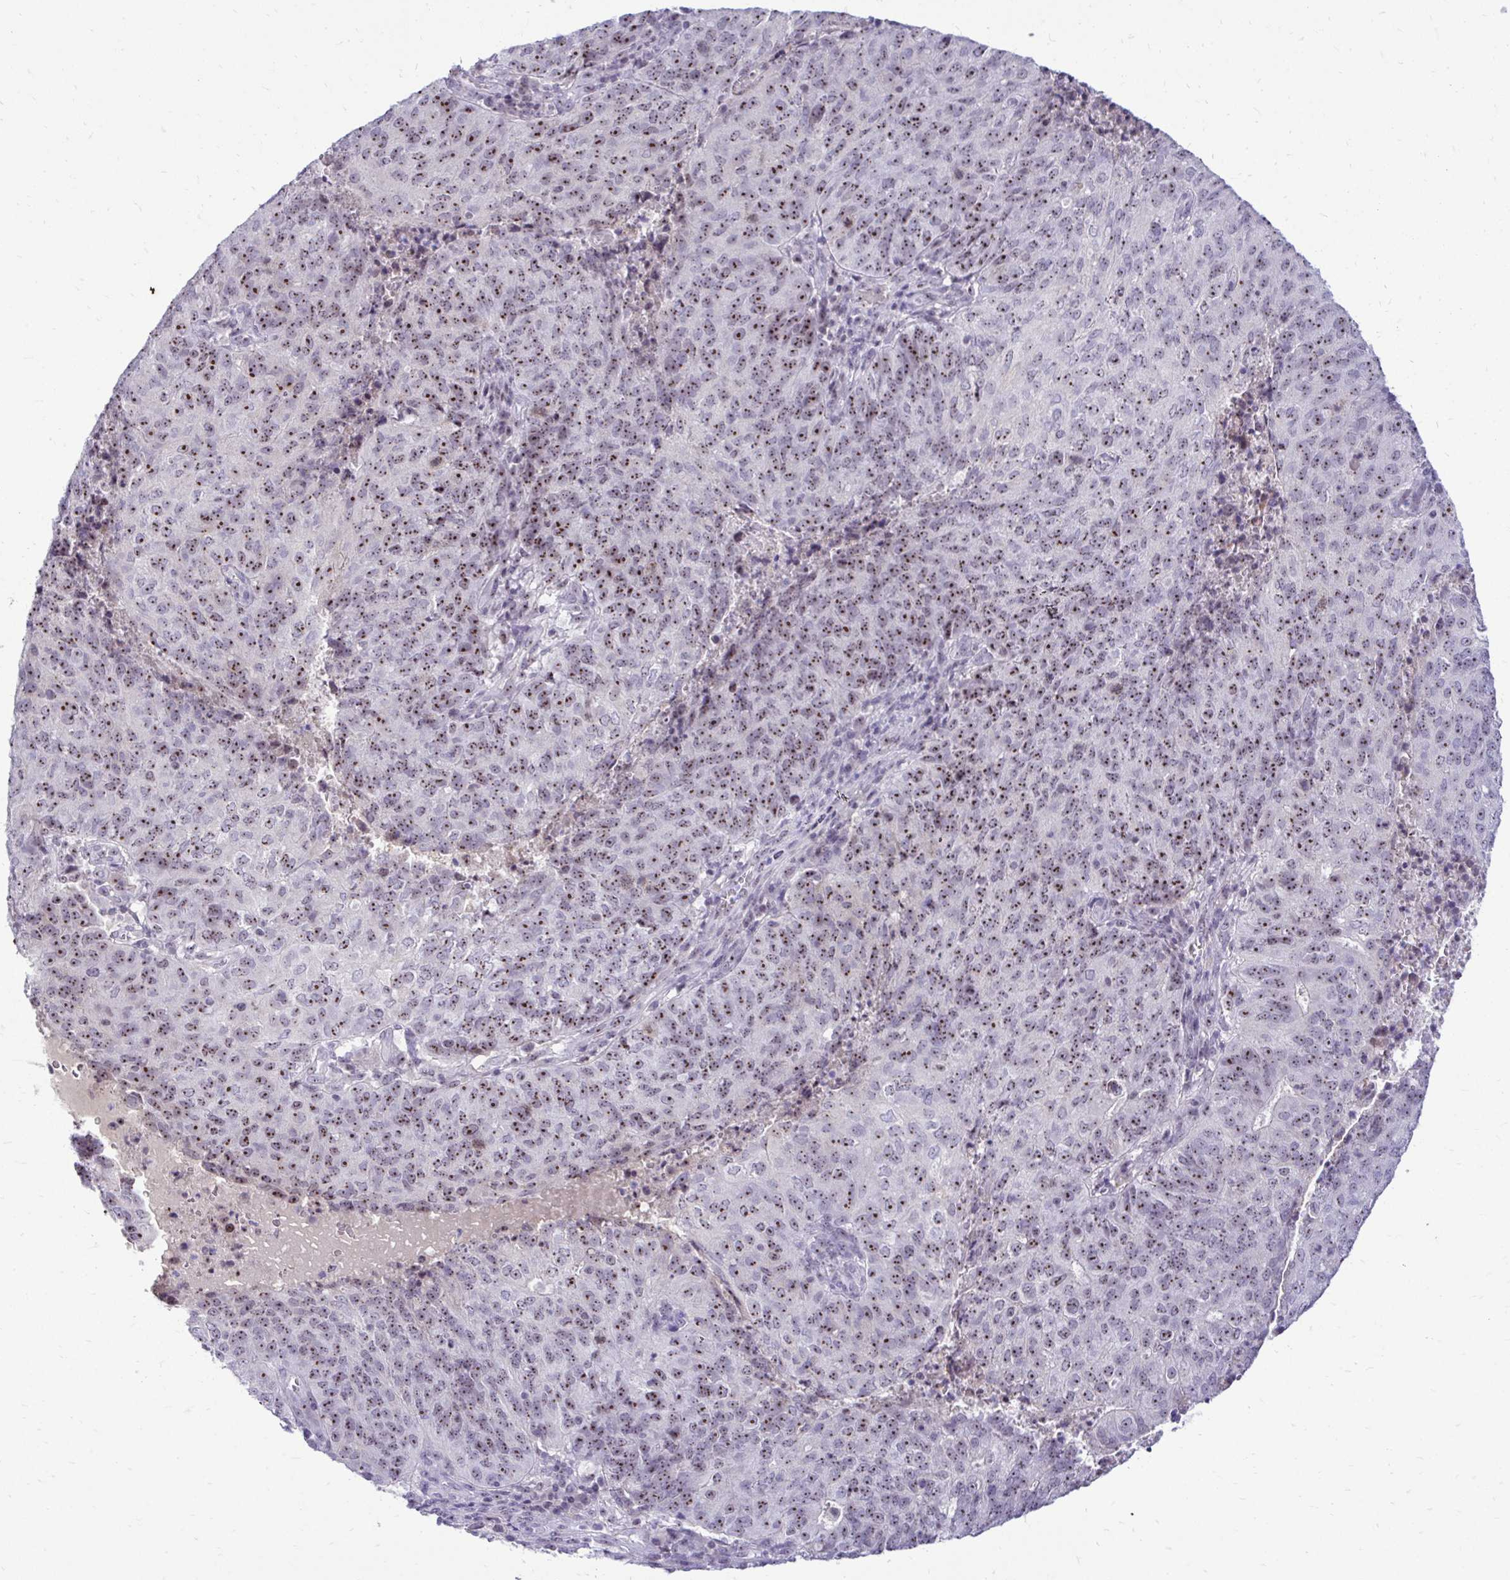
{"staining": {"intensity": "moderate", "quantity": ">75%", "location": "nuclear"}, "tissue": "endometrial cancer", "cell_type": "Tumor cells", "image_type": "cancer", "snomed": [{"axis": "morphology", "description": "Adenocarcinoma, NOS"}, {"axis": "topography", "description": "Endometrium"}], "caption": "Adenocarcinoma (endometrial) stained with a protein marker displays moderate staining in tumor cells.", "gene": "NIFK", "patient": {"sex": "female", "age": 82}}